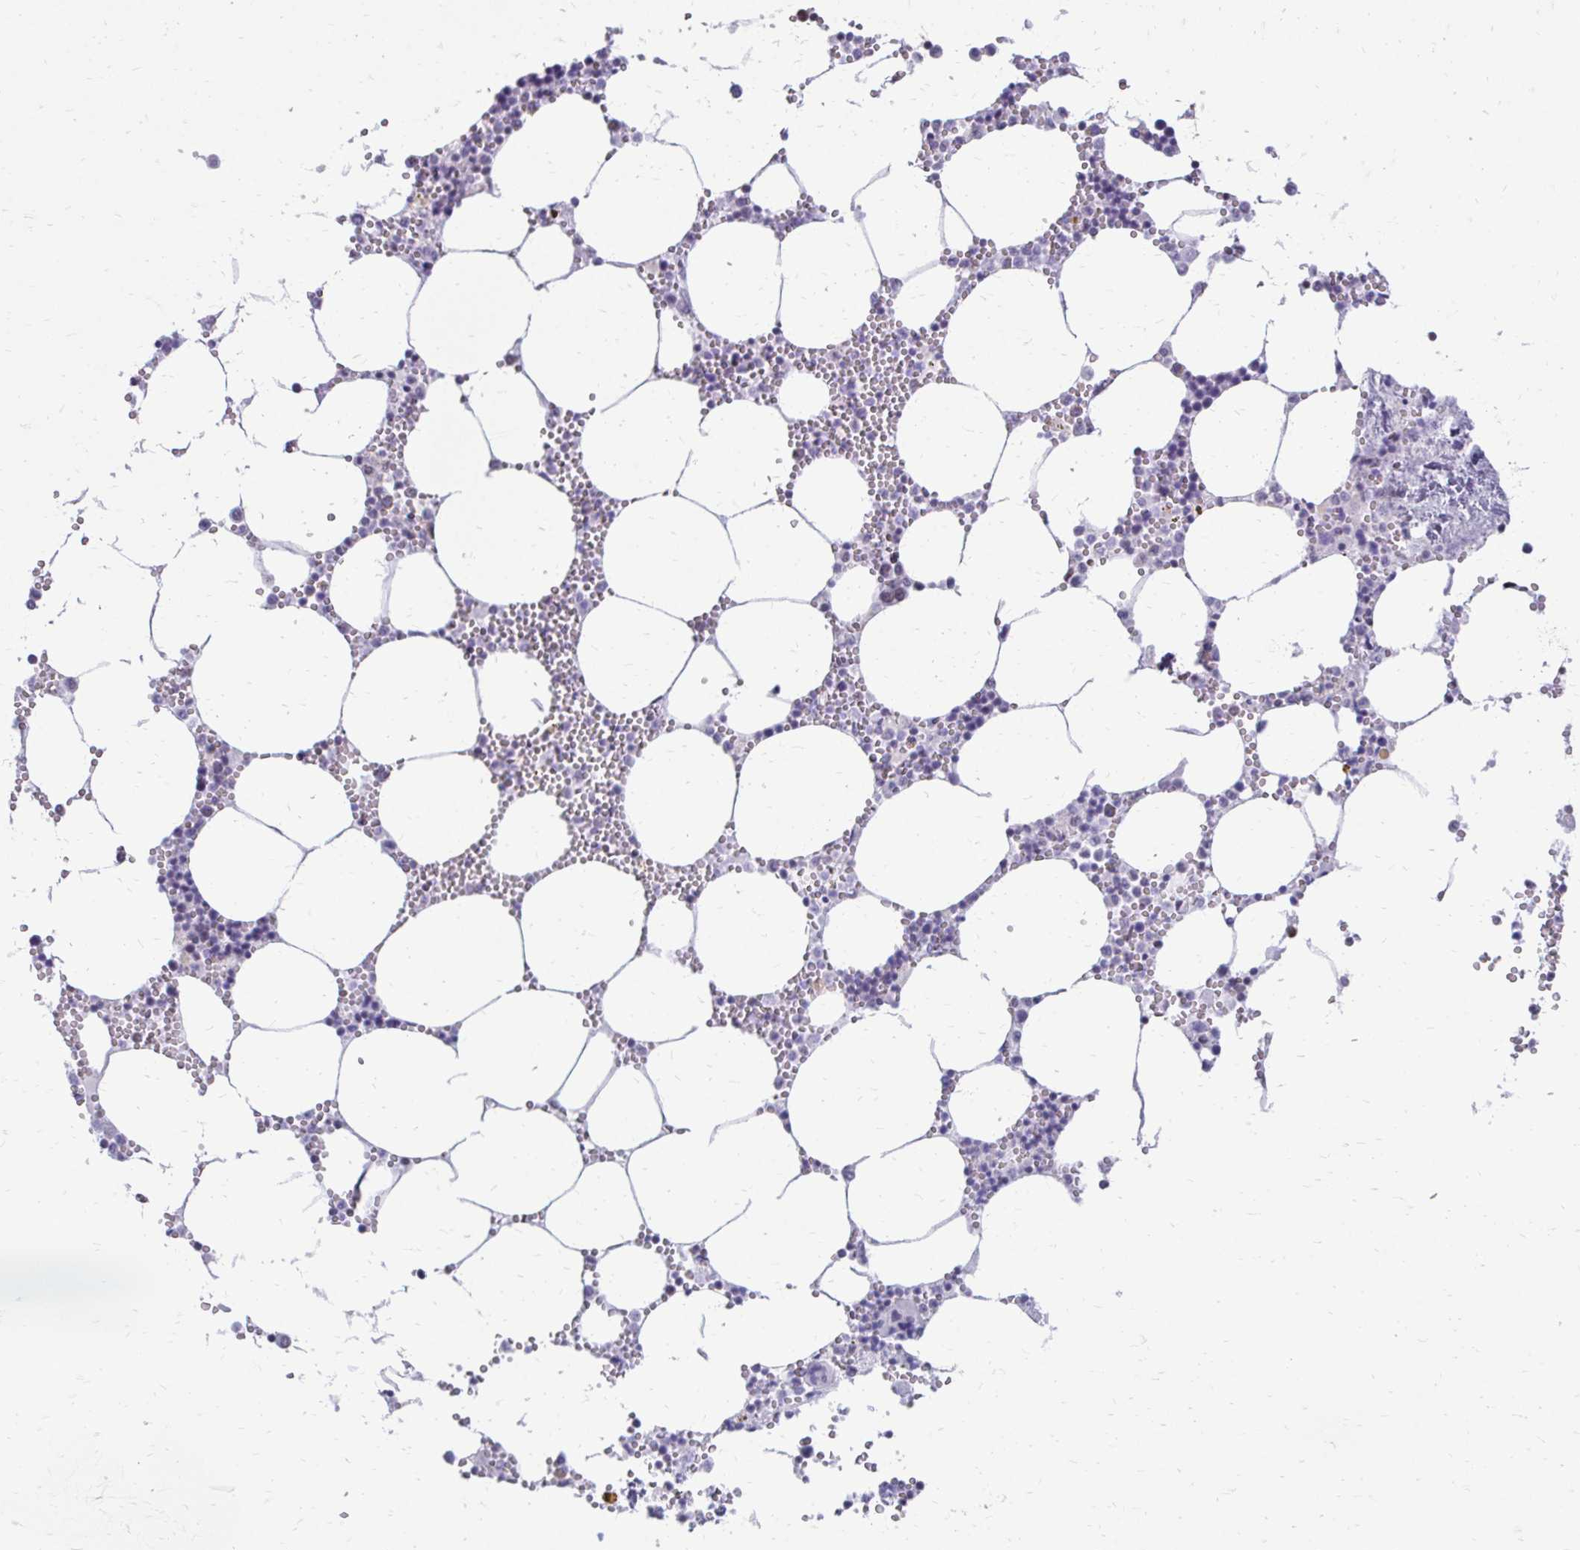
{"staining": {"intensity": "moderate", "quantity": "<25%", "location": "nuclear"}, "tissue": "bone marrow", "cell_type": "Hematopoietic cells", "image_type": "normal", "snomed": [{"axis": "morphology", "description": "Normal tissue, NOS"}, {"axis": "topography", "description": "Bone marrow"}], "caption": "Protein staining of unremarkable bone marrow exhibits moderate nuclear staining in approximately <25% of hematopoietic cells. The staining is performed using DAB brown chromogen to label protein expression. The nuclei are counter-stained blue using hematoxylin.", "gene": "SS18", "patient": {"sex": "male", "age": 54}}